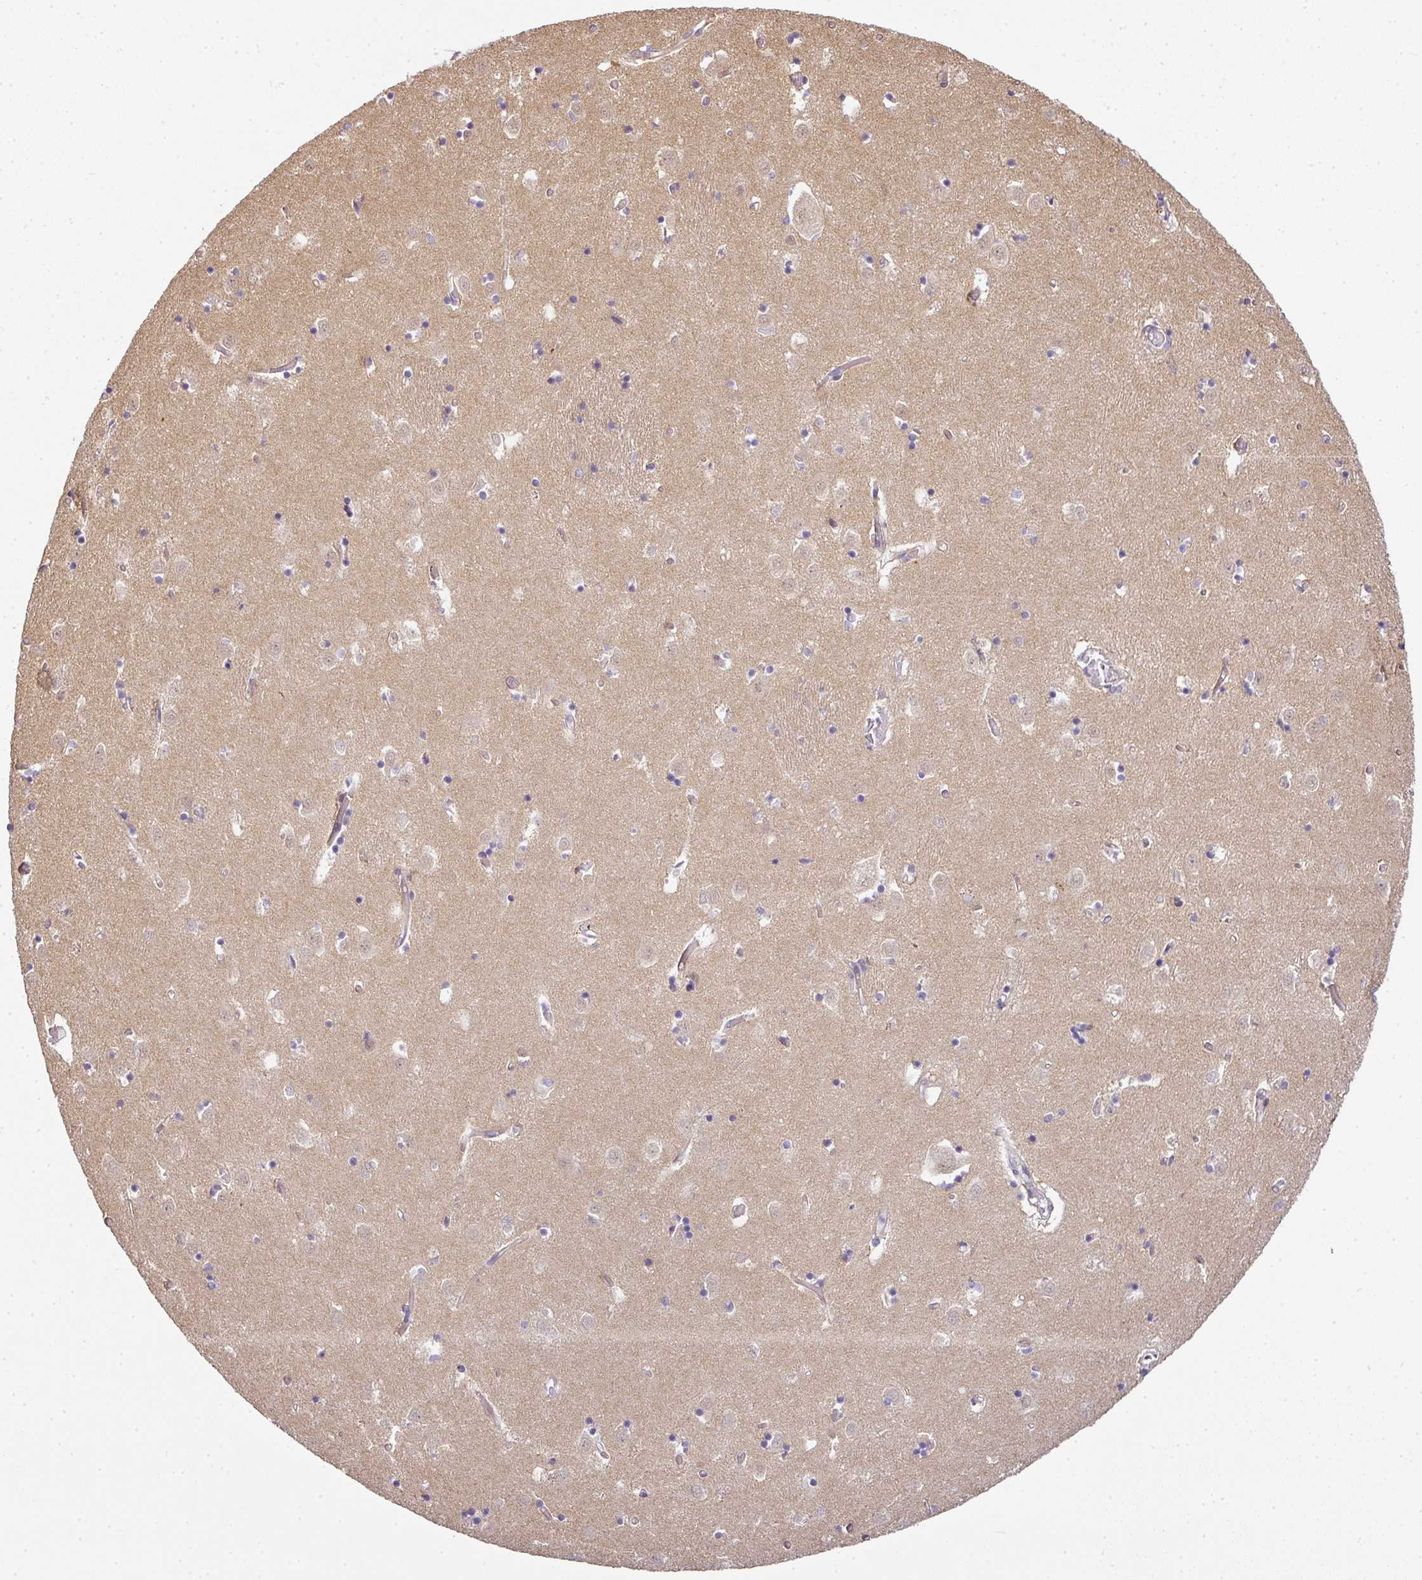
{"staining": {"intensity": "moderate", "quantity": "25%-75%", "location": "nuclear"}, "tissue": "caudate", "cell_type": "Glial cells", "image_type": "normal", "snomed": [{"axis": "morphology", "description": "Normal tissue, NOS"}, {"axis": "topography", "description": "Lateral ventricle wall"}], "caption": "Protein staining of benign caudate displays moderate nuclear positivity in about 25%-75% of glial cells.", "gene": "MYOM2", "patient": {"sex": "male", "age": 70}}